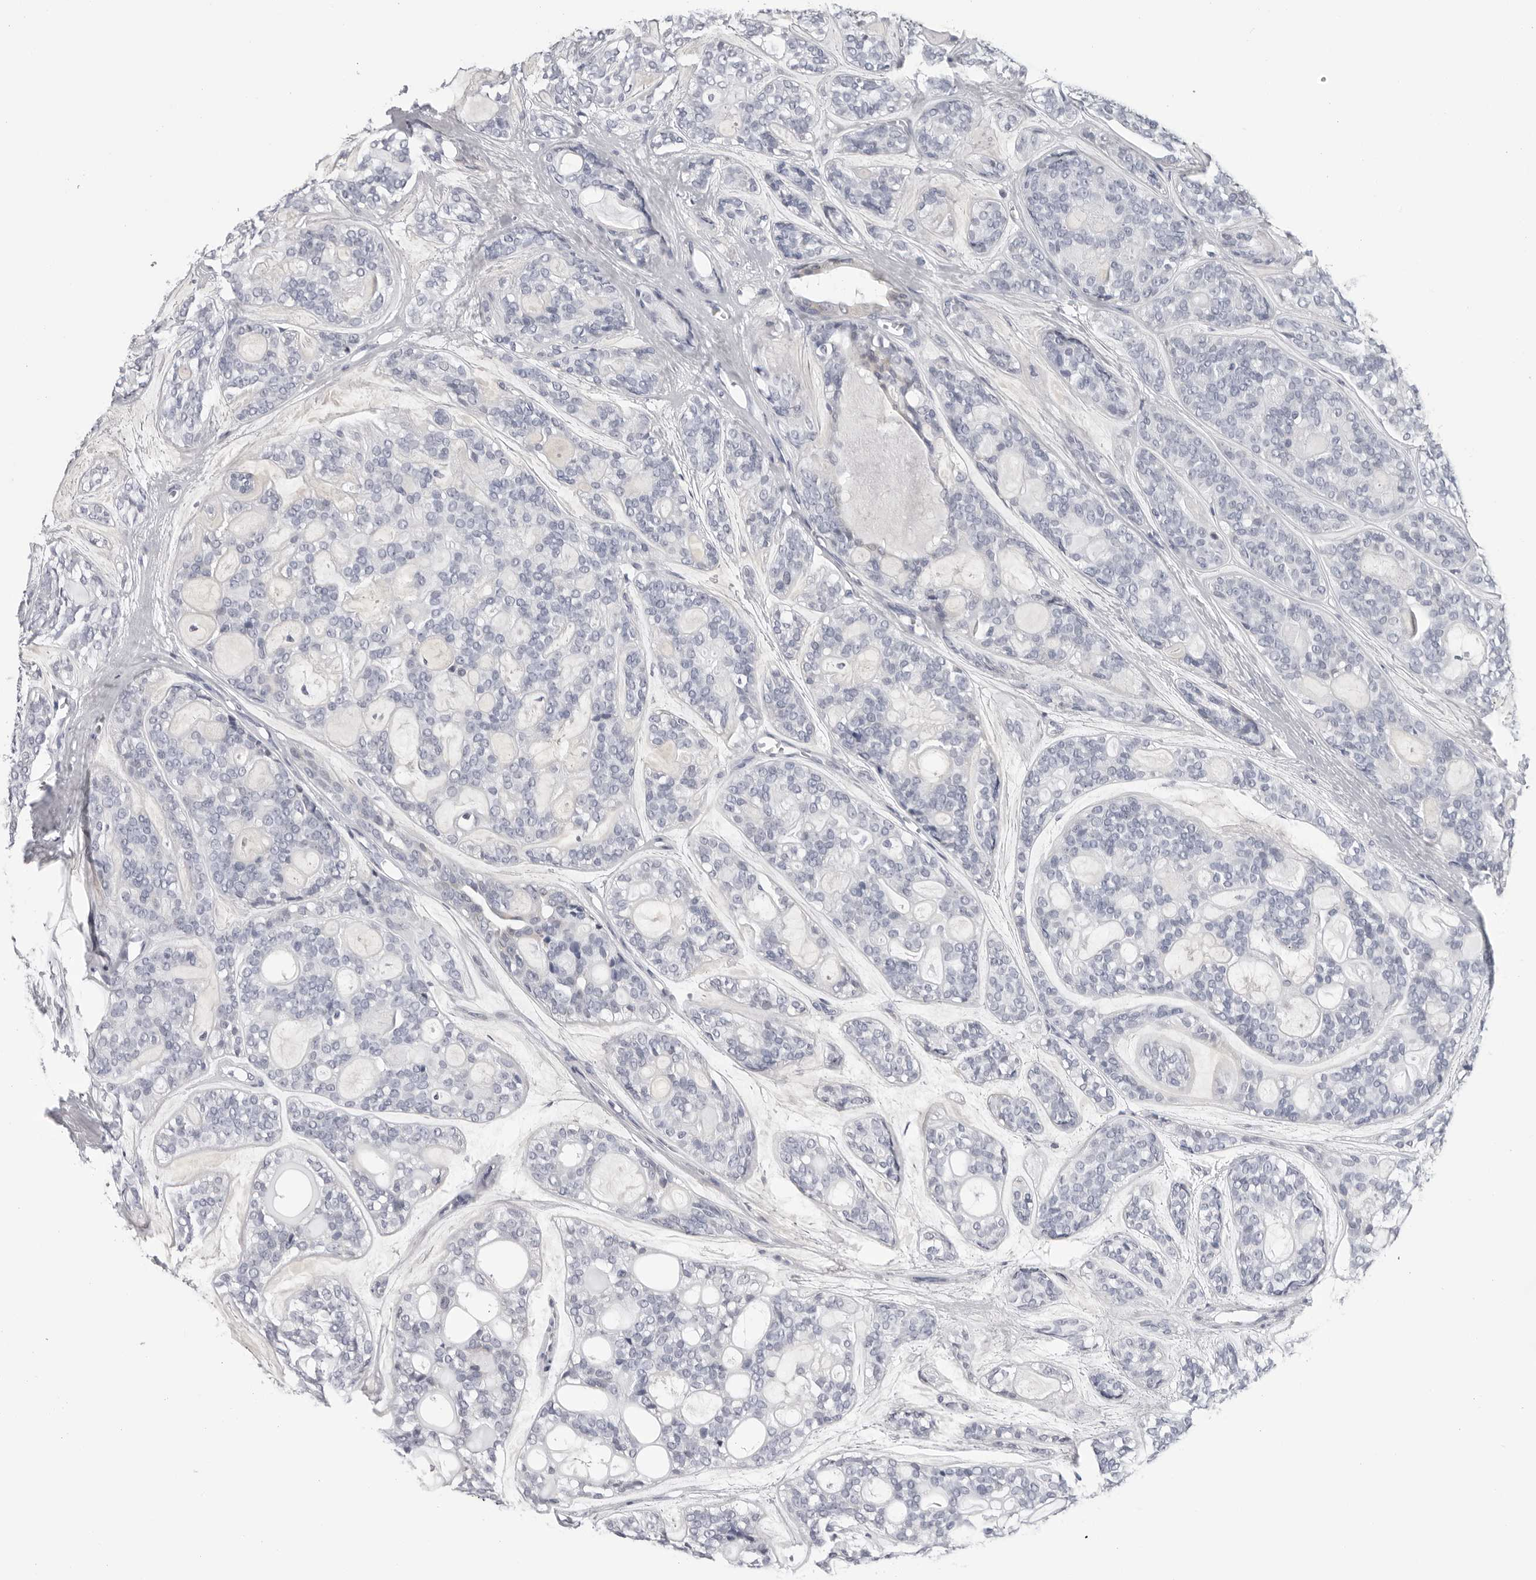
{"staining": {"intensity": "negative", "quantity": "none", "location": "none"}, "tissue": "head and neck cancer", "cell_type": "Tumor cells", "image_type": "cancer", "snomed": [{"axis": "morphology", "description": "Adenocarcinoma, NOS"}, {"axis": "topography", "description": "Head-Neck"}], "caption": "This photomicrograph is of head and neck cancer stained with immunohistochemistry (IHC) to label a protein in brown with the nuclei are counter-stained blue. There is no positivity in tumor cells.", "gene": "ZNF502", "patient": {"sex": "male", "age": 66}}